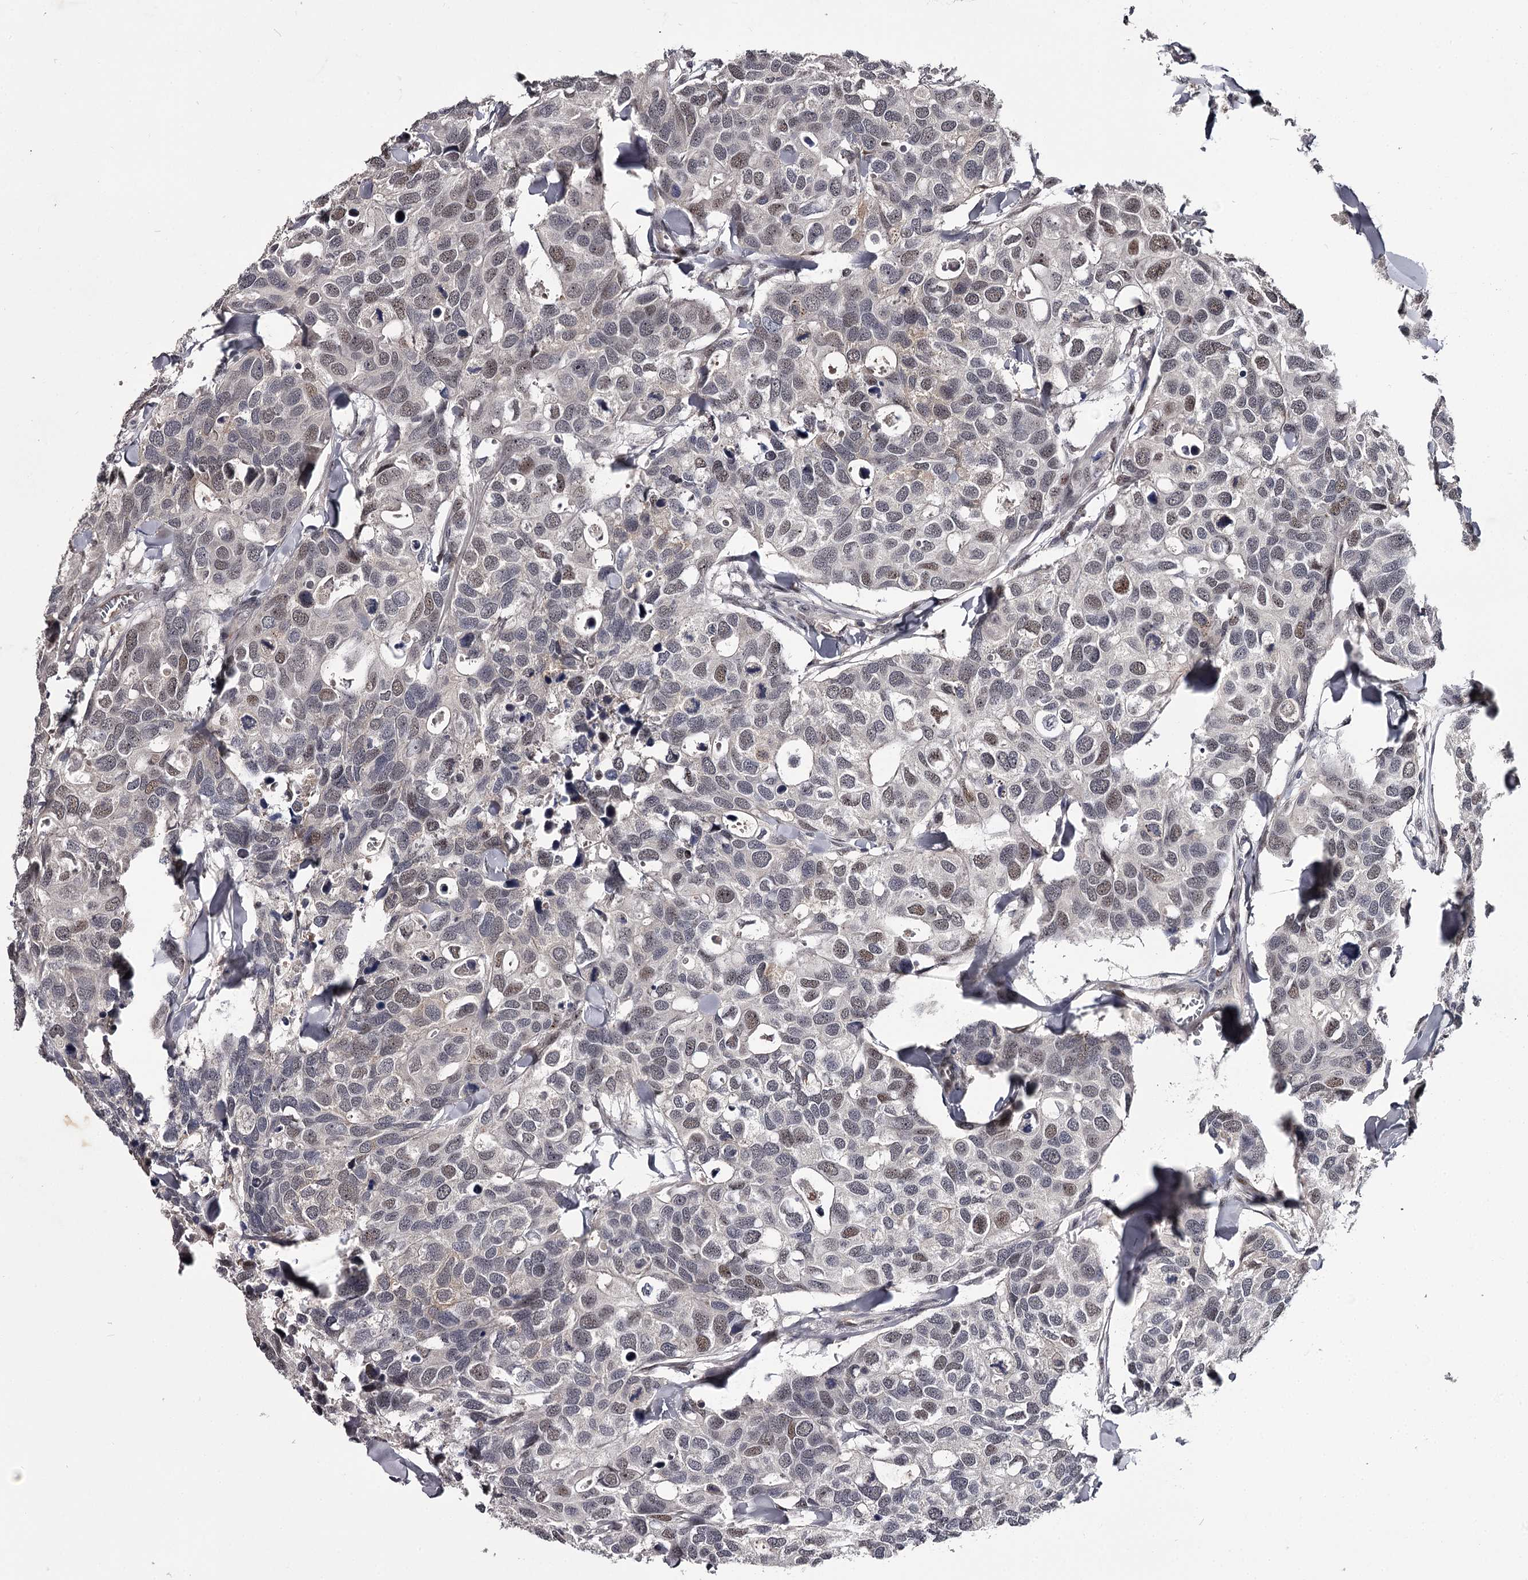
{"staining": {"intensity": "weak", "quantity": "<25%", "location": "nuclear"}, "tissue": "breast cancer", "cell_type": "Tumor cells", "image_type": "cancer", "snomed": [{"axis": "morphology", "description": "Duct carcinoma"}, {"axis": "topography", "description": "Breast"}], "caption": "Photomicrograph shows no significant protein expression in tumor cells of breast intraductal carcinoma. (IHC, brightfield microscopy, high magnification).", "gene": "RNF44", "patient": {"sex": "female", "age": 83}}